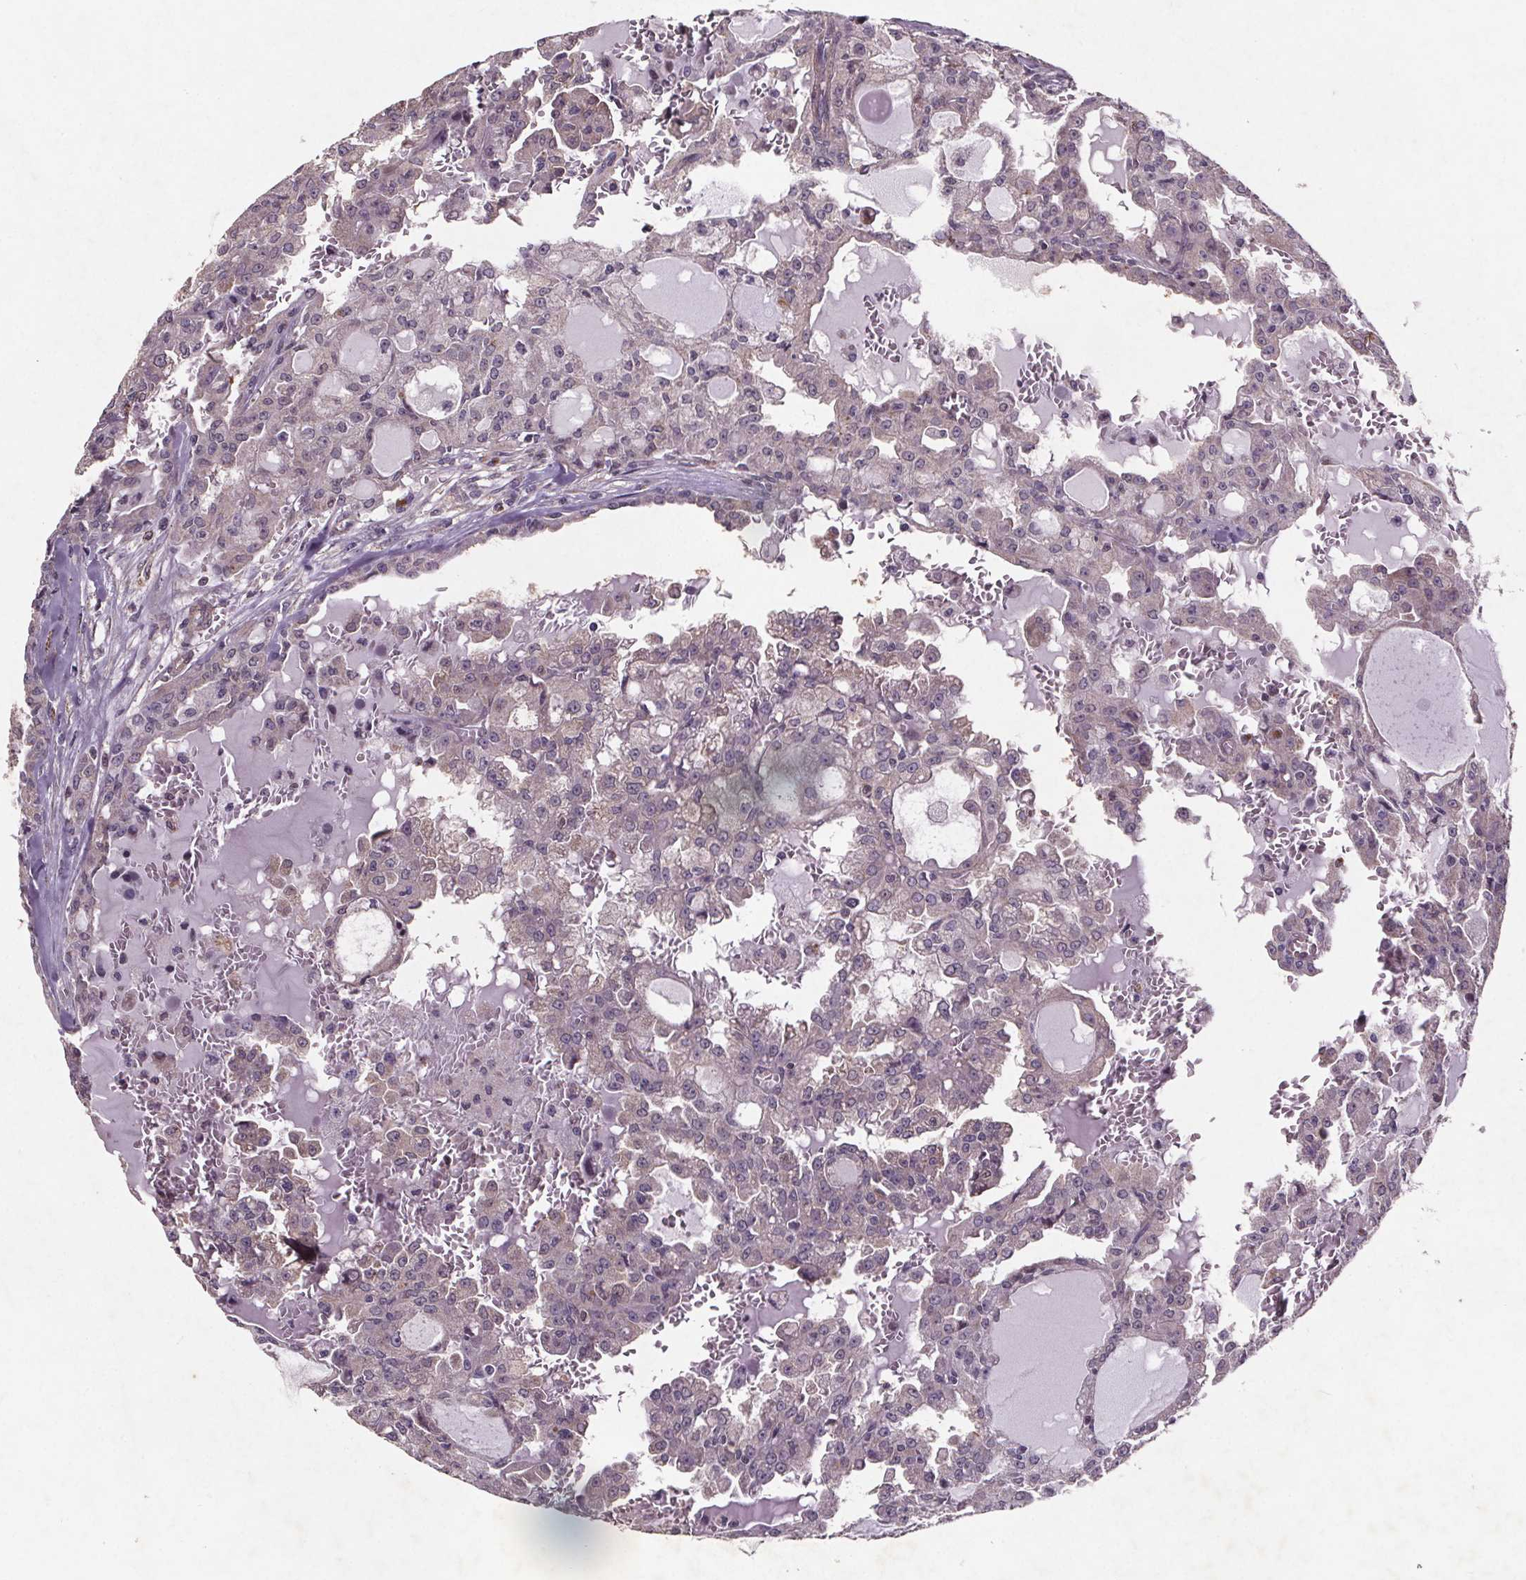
{"staining": {"intensity": "negative", "quantity": "none", "location": "none"}, "tissue": "head and neck cancer", "cell_type": "Tumor cells", "image_type": "cancer", "snomed": [{"axis": "morphology", "description": "Adenocarcinoma, NOS"}, {"axis": "topography", "description": "Head-Neck"}], "caption": "The micrograph displays no significant positivity in tumor cells of head and neck cancer.", "gene": "STRN3", "patient": {"sex": "male", "age": 64}}